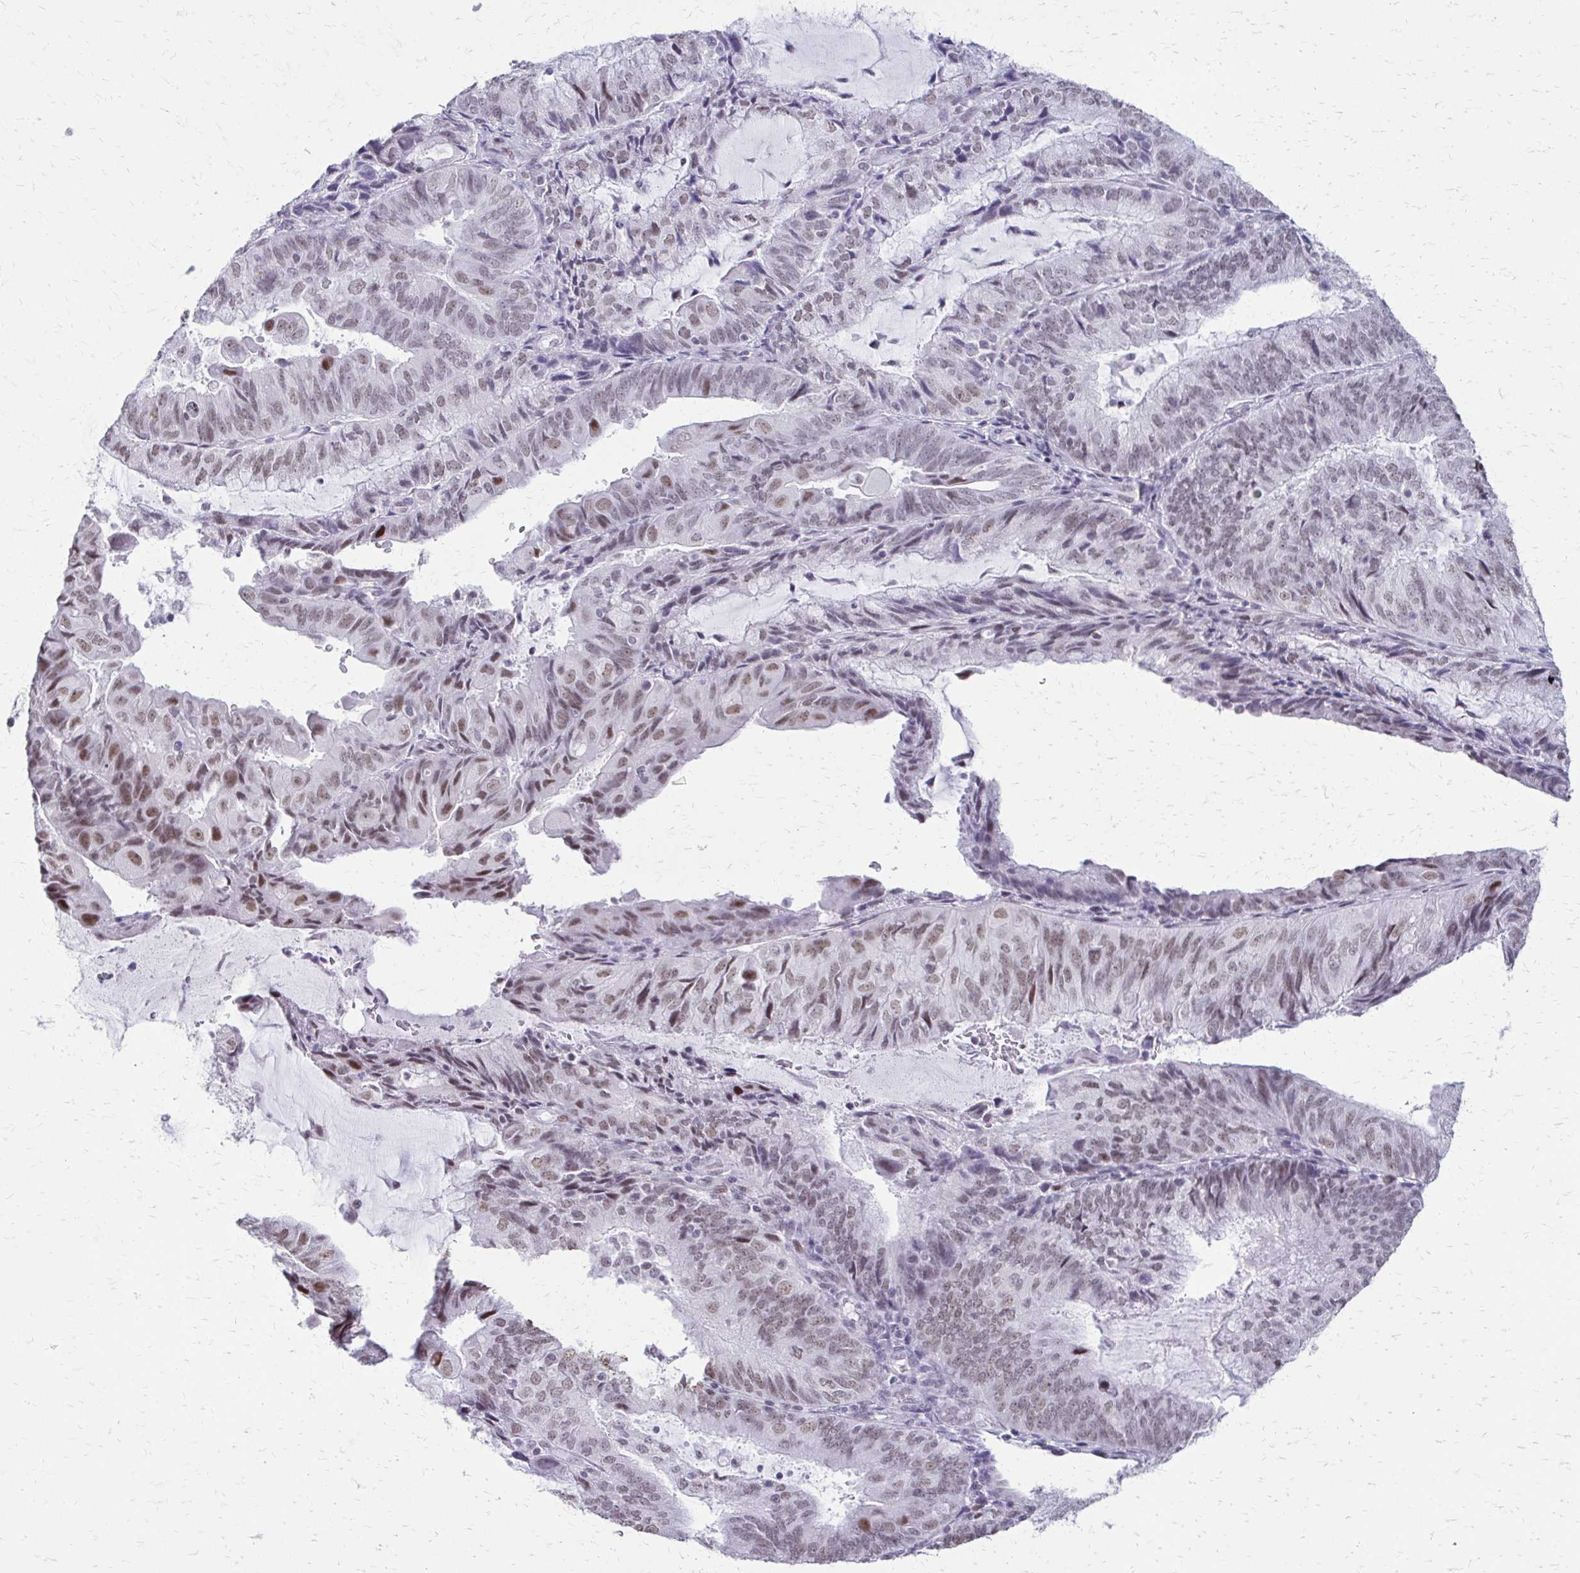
{"staining": {"intensity": "weak", "quantity": "25%-75%", "location": "nuclear"}, "tissue": "endometrial cancer", "cell_type": "Tumor cells", "image_type": "cancer", "snomed": [{"axis": "morphology", "description": "Adenocarcinoma, NOS"}, {"axis": "topography", "description": "Endometrium"}], "caption": "DAB immunohistochemical staining of endometrial adenocarcinoma demonstrates weak nuclear protein expression in about 25%-75% of tumor cells.", "gene": "SS18", "patient": {"sex": "female", "age": 81}}